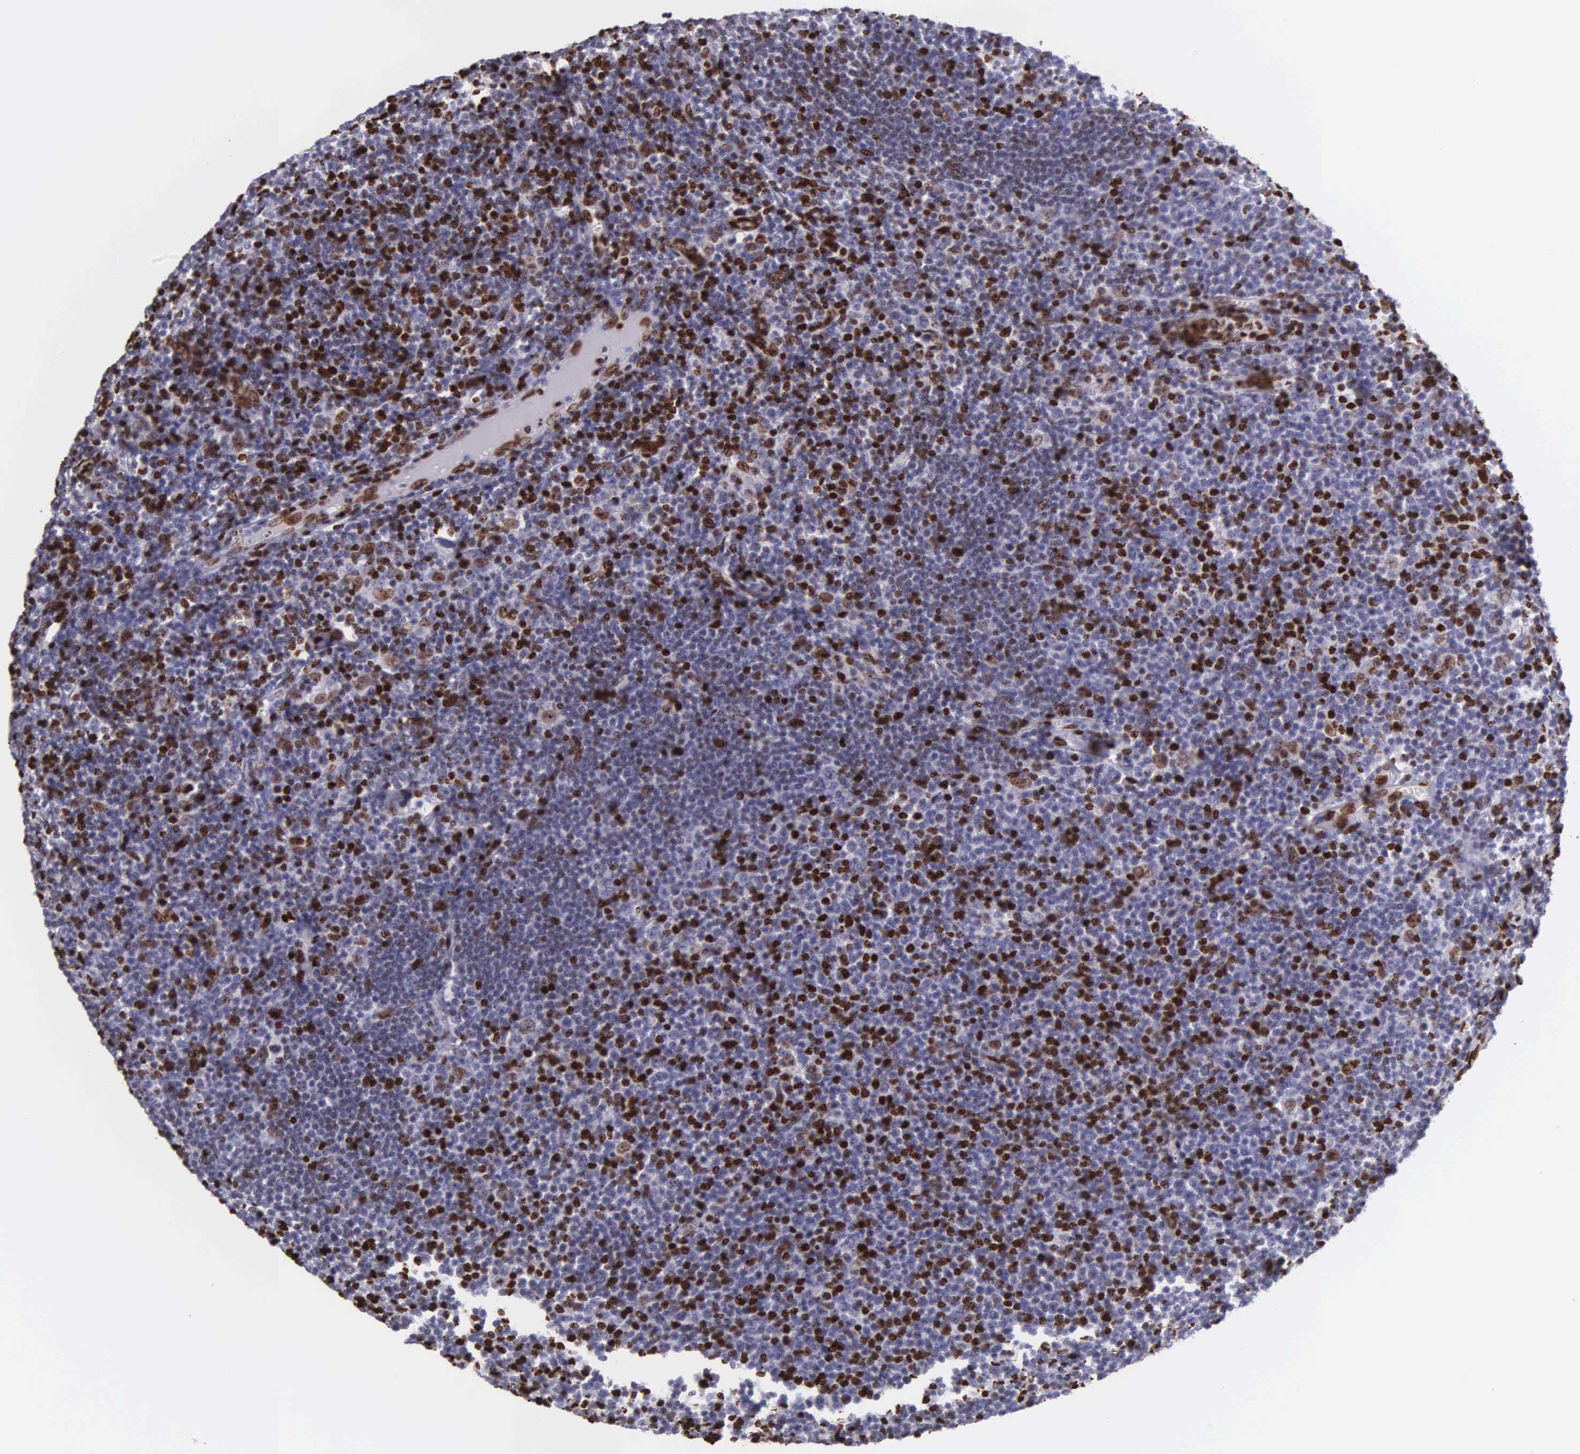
{"staining": {"intensity": "strong", "quantity": "25%-75%", "location": "nuclear"}, "tissue": "lymphoma", "cell_type": "Tumor cells", "image_type": "cancer", "snomed": [{"axis": "morphology", "description": "Malignant lymphoma, non-Hodgkin's type, Low grade"}, {"axis": "topography", "description": "Lymph node"}], "caption": "Protein expression analysis of human low-grade malignant lymphoma, non-Hodgkin's type reveals strong nuclear expression in about 25%-75% of tumor cells.", "gene": "H1-0", "patient": {"sex": "male", "age": 74}}